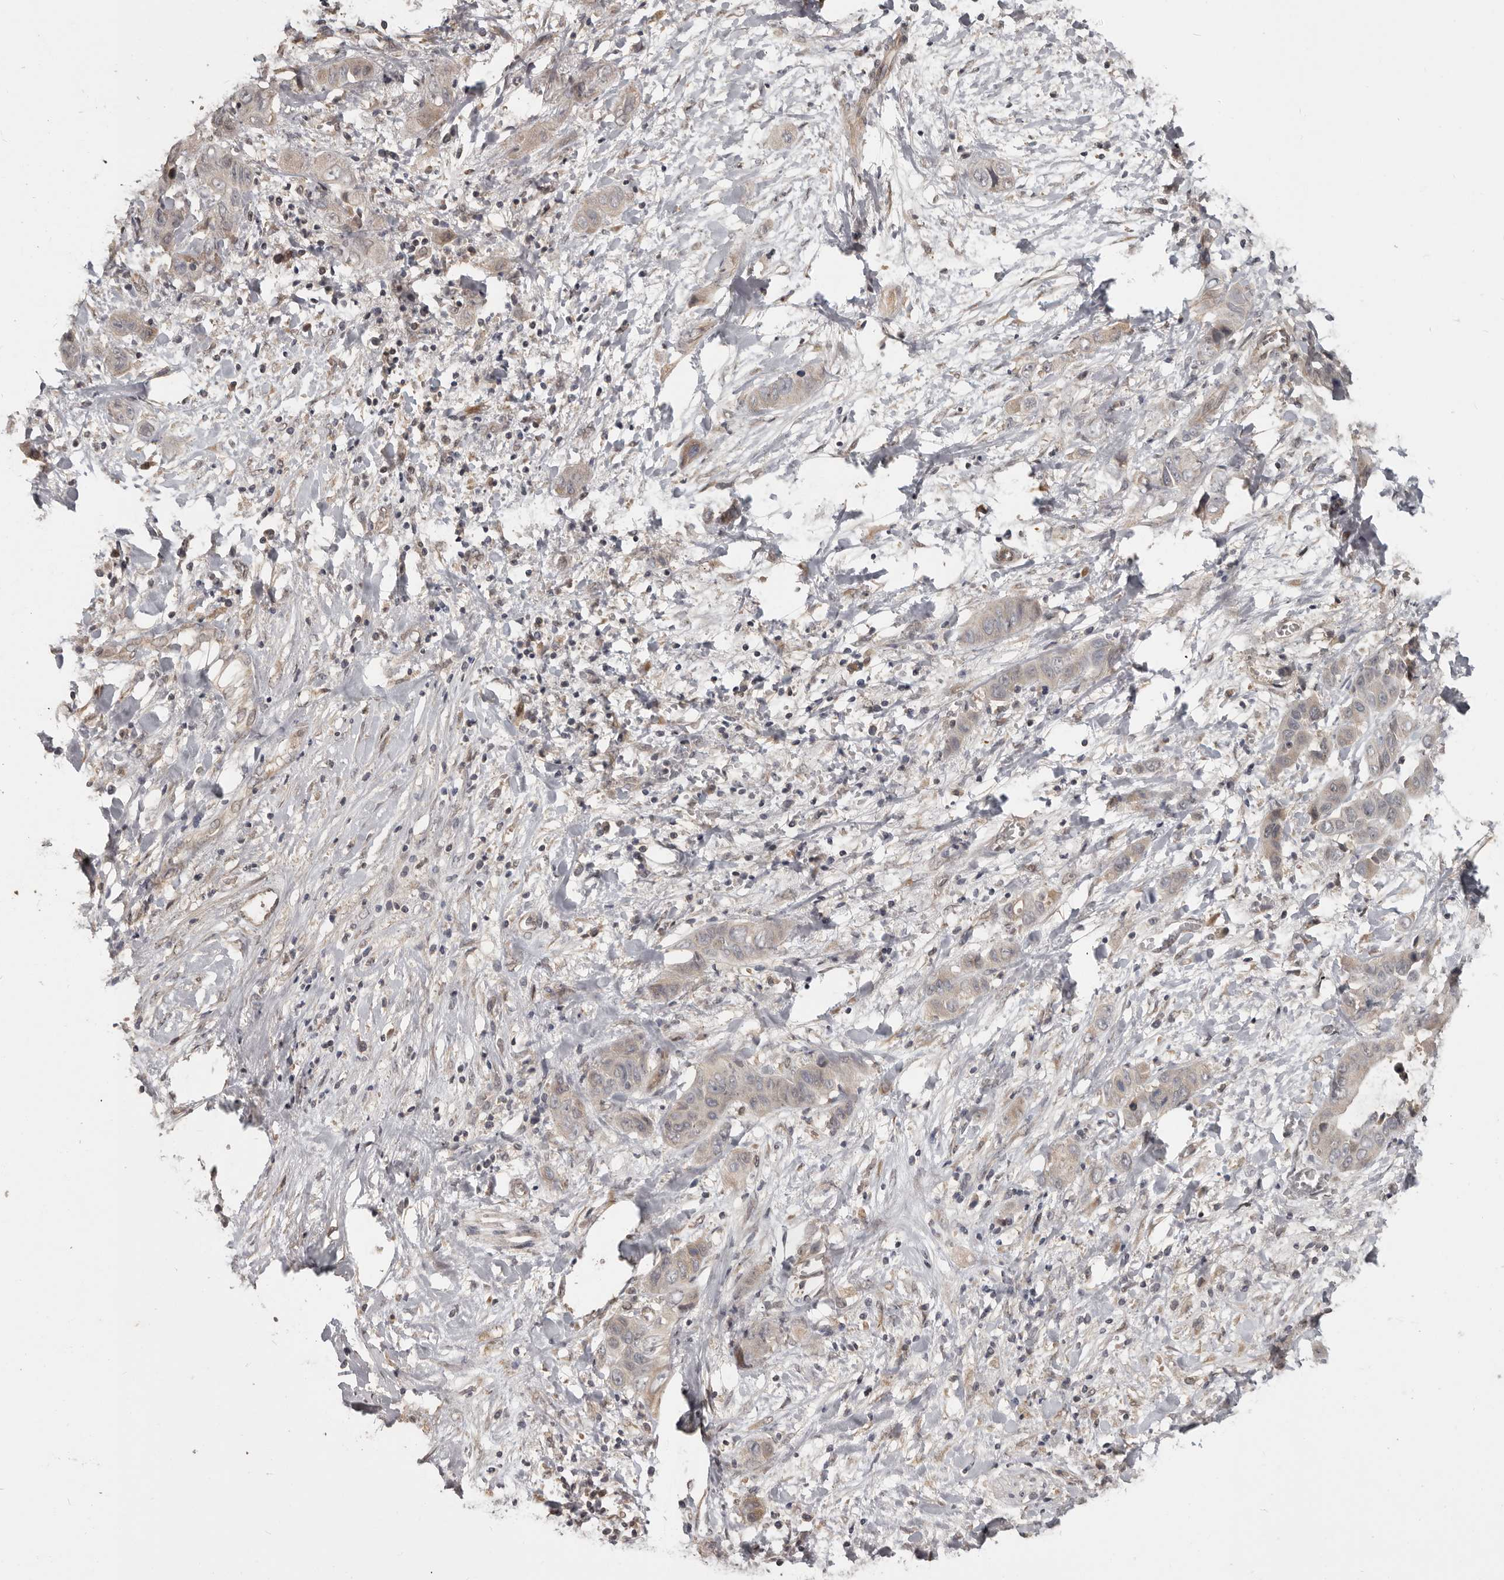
{"staining": {"intensity": "weak", "quantity": "25%-75%", "location": "cytoplasmic/membranous"}, "tissue": "liver cancer", "cell_type": "Tumor cells", "image_type": "cancer", "snomed": [{"axis": "morphology", "description": "Cholangiocarcinoma"}, {"axis": "topography", "description": "Liver"}], "caption": "An IHC photomicrograph of neoplastic tissue is shown. Protein staining in brown highlights weak cytoplasmic/membranous positivity in liver cancer within tumor cells. (DAB (3,3'-diaminobenzidine) IHC with brightfield microscopy, high magnification).", "gene": "ZFP14", "patient": {"sex": "female", "age": 52}}